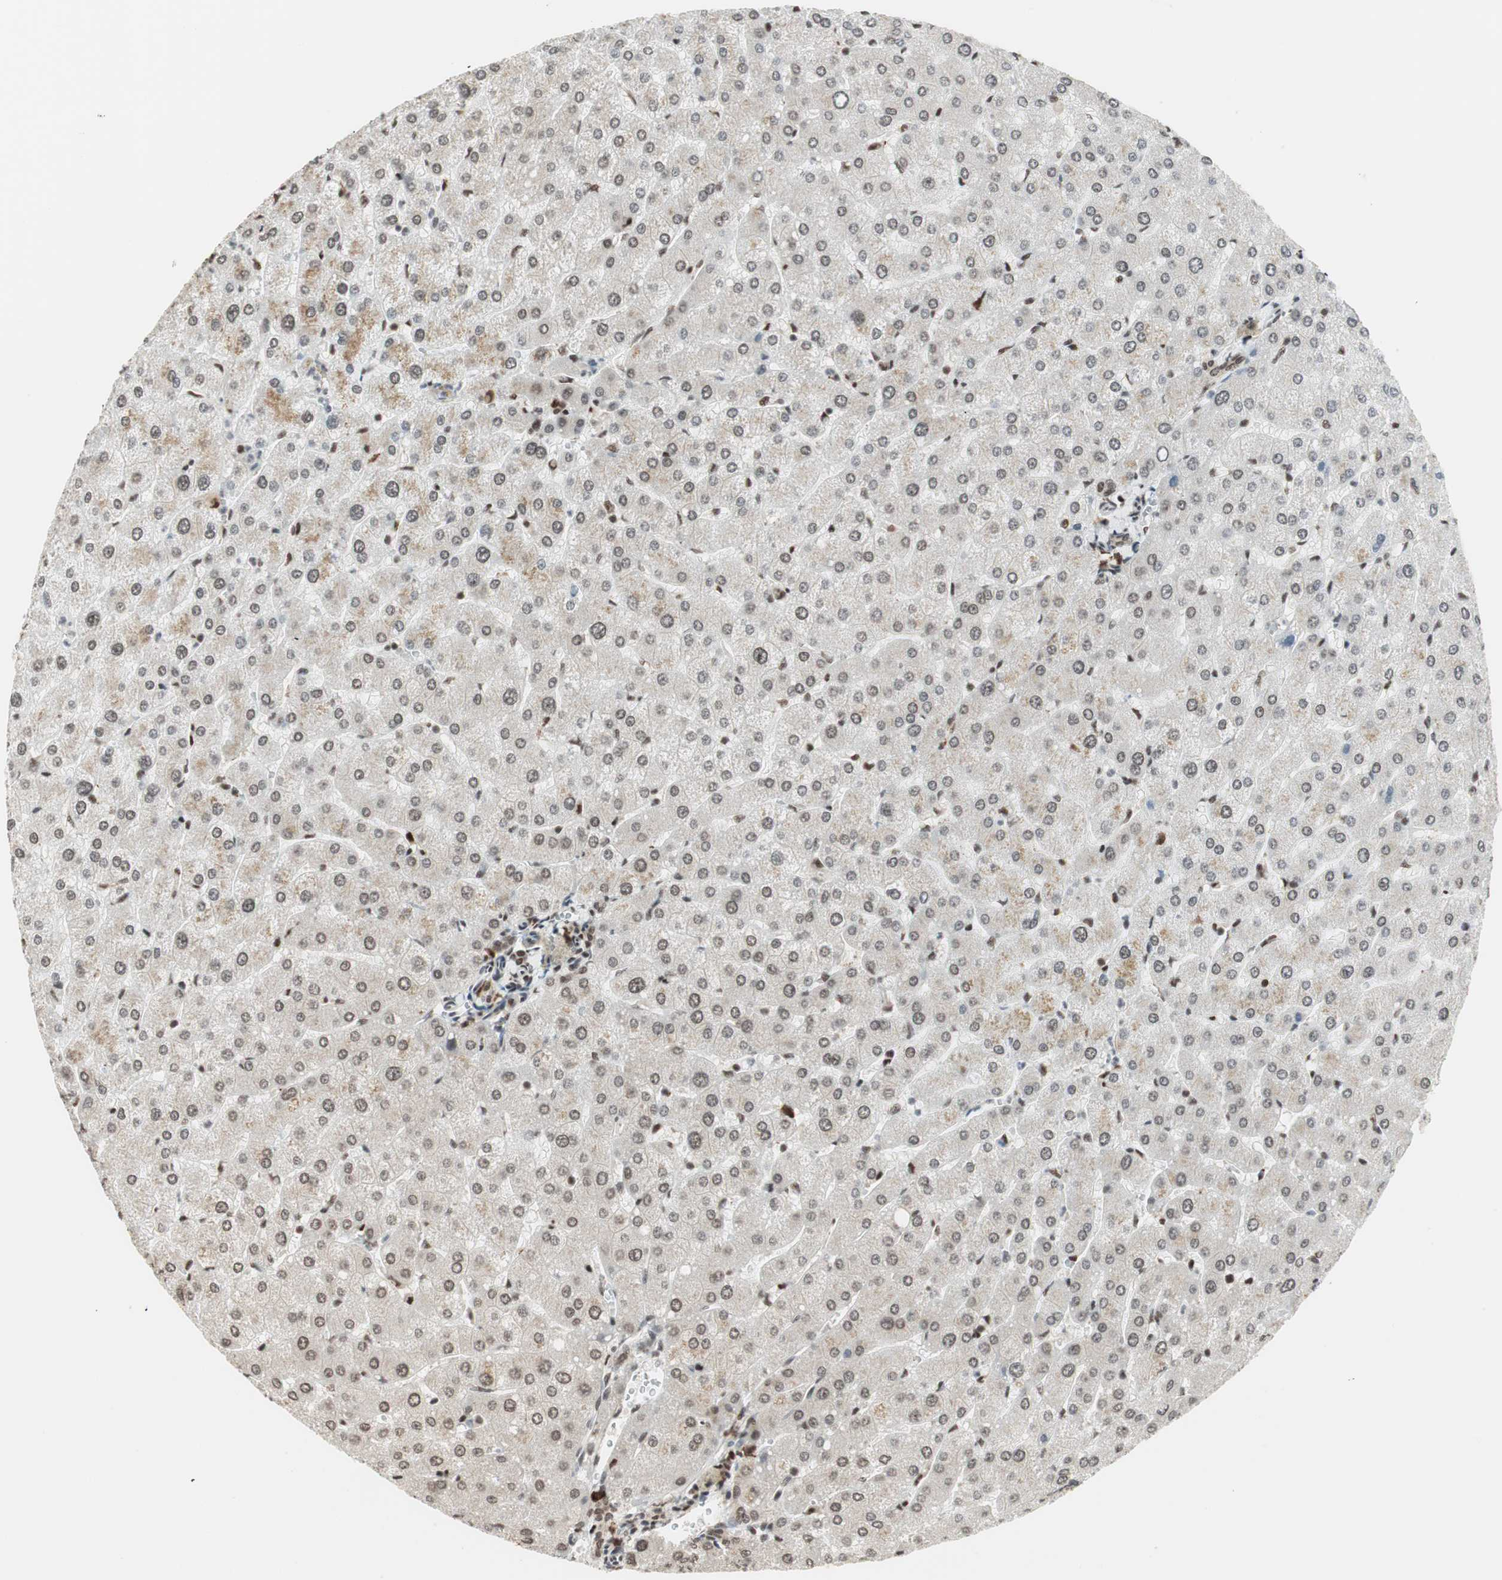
{"staining": {"intensity": "weak", "quantity": "25%-75%", "location": "nuclear"}, "tissue": "liver", "cell_type": "Cholangiocytes", "image_type": "normal", "snomed": [{"axis": "morphology", "description": "Normal tissue, NOS"}, {"axis": "topography", "description": "Liver"}], "caption": "IHC histopathology image of unremarkable human liver stained for a protein (brown), which exhibits low levels of weak nuclear expression in about 25%-75% of cholangiocytes.", "gene": "SMARCE1", "patient": {"sex": "male", "age": 55}}